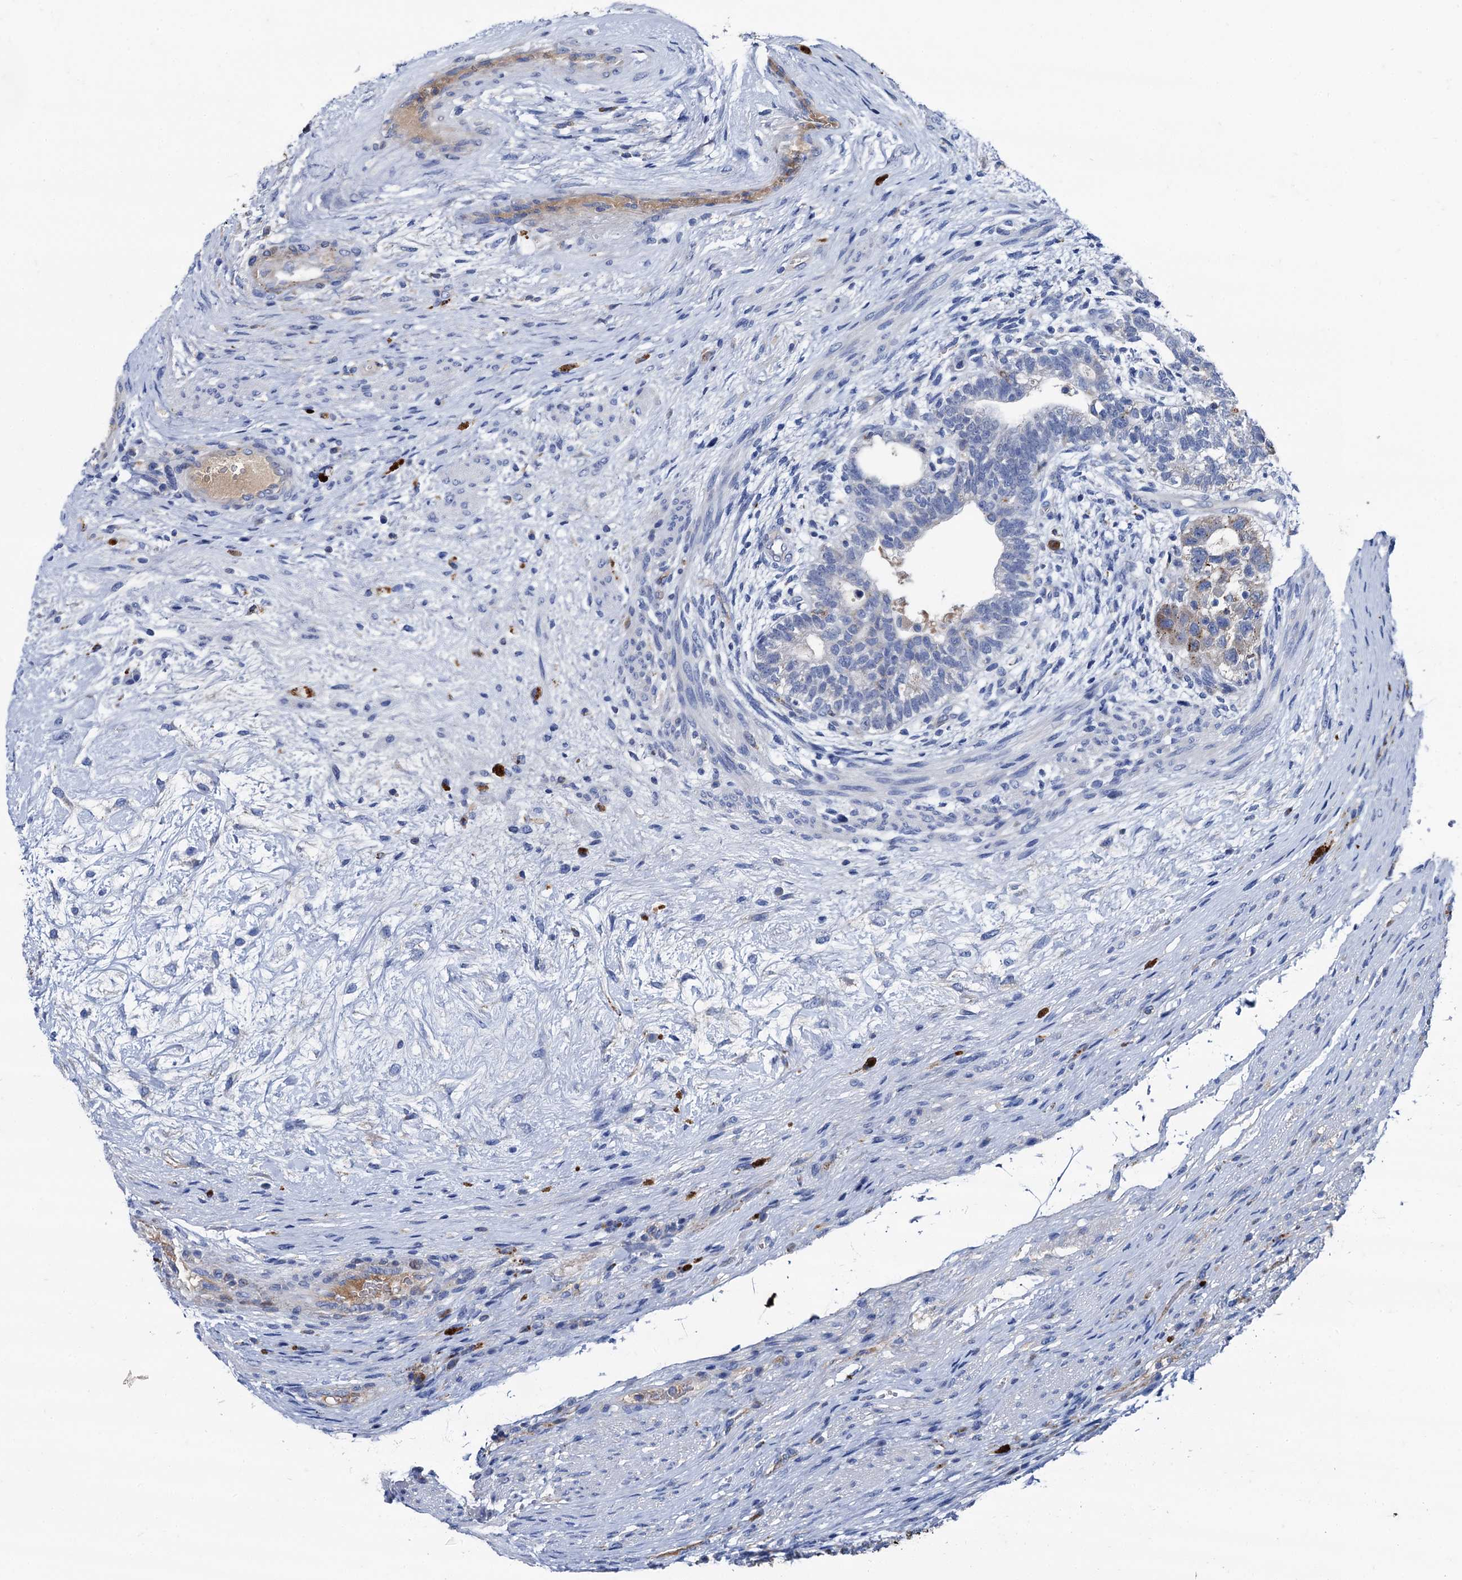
{"staining": {"intensity": "weak", "quantity": "<25%", "location": "cytoplasmic/membranous"}, "tissue": "testis cancer", "cell_type": "Tumor cells", "image_type": "cancer", "snomed": [{"axis": "morphology", "description": "Carcinoma, Embryonal, NOS"}, {"axis": "topography", "description": "Testis"}], "caption": "This is an immunohistochemistry histopathology image of human embryonal carcinoma (testis). There is no expression in tumor cells.", "gene": "APOD", "patient": {"sex": "male", "age": 26}}